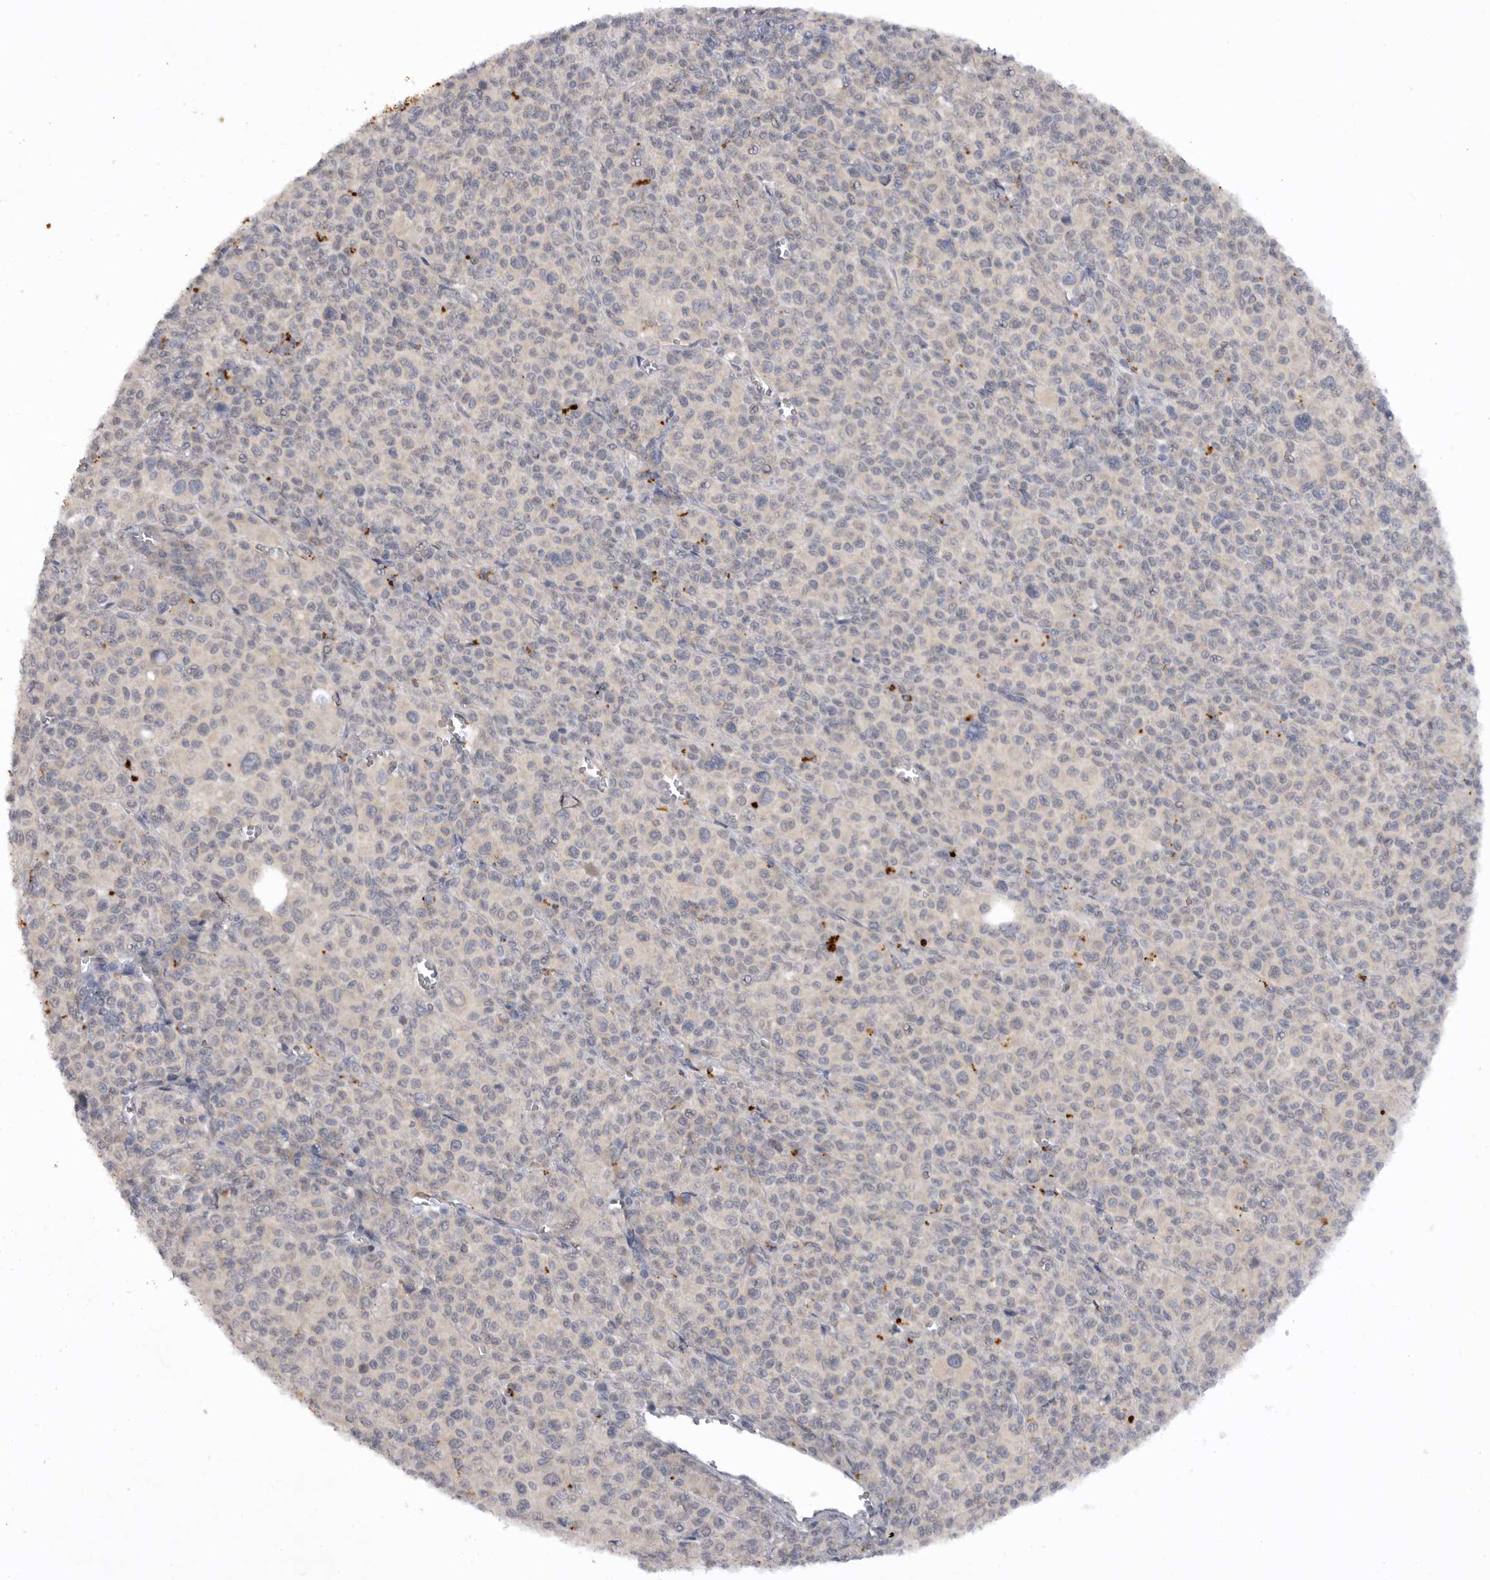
{"staining": {"intensity": "negative", "quantity": "none", "location": "none"}, "tissue": "melanoma", "cell_type": "Tumor cells", "image_type": "cancer", "snomed": [{"axis": "morphology", "description": "Malignant melanoma, Metastatic site"}, {"axis": "topography", "description": "Skin"}], "caption": "High power microscopy image of an IHC micrograph of melanoma, revealing no significant positivity in tumor cells.", "gene": "DHDDS", "patient": {"sex": "female", "age": 74}}